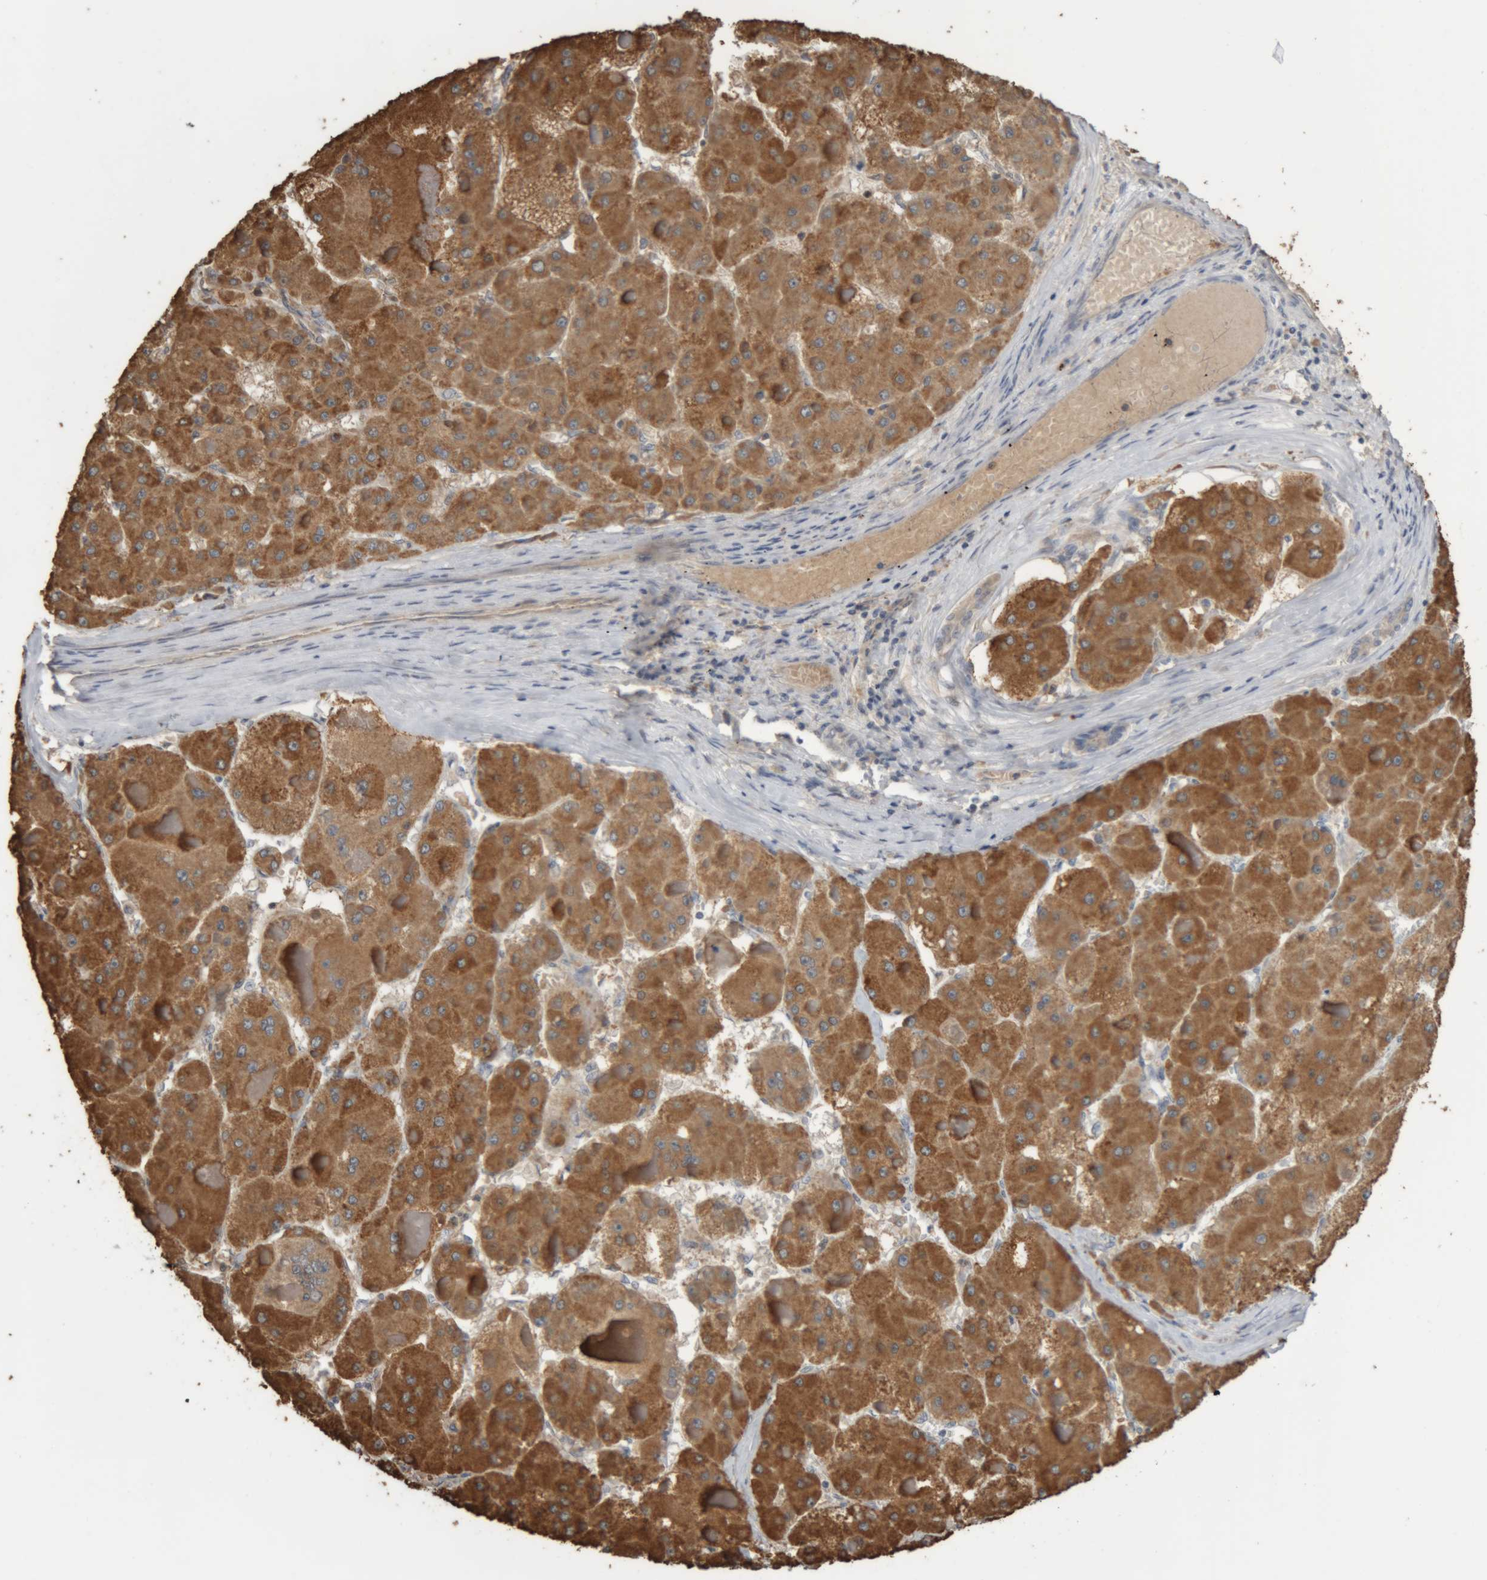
{"staining": {"intensity": "moderate", "quantity": ">75%", "location": "cytoplasmic/membranous"}, "tissue": "liver cancer", "cell_type": "Tumor cells", "image_type": "cancer", "snomed": [{"axis": "morphology", "description": "Carcinoma, Hepatocellular, NOS"}, {"axis": "topography", "description": "Liver"}], "caption": "Protein staining of liver hepatocellular carcinoma tissue exhibits moderate cytoplasmic/membranous staining in about >75% of tumor cells.", "gene": "TMED7", "patient": {"sex": "female", "age": 73}}